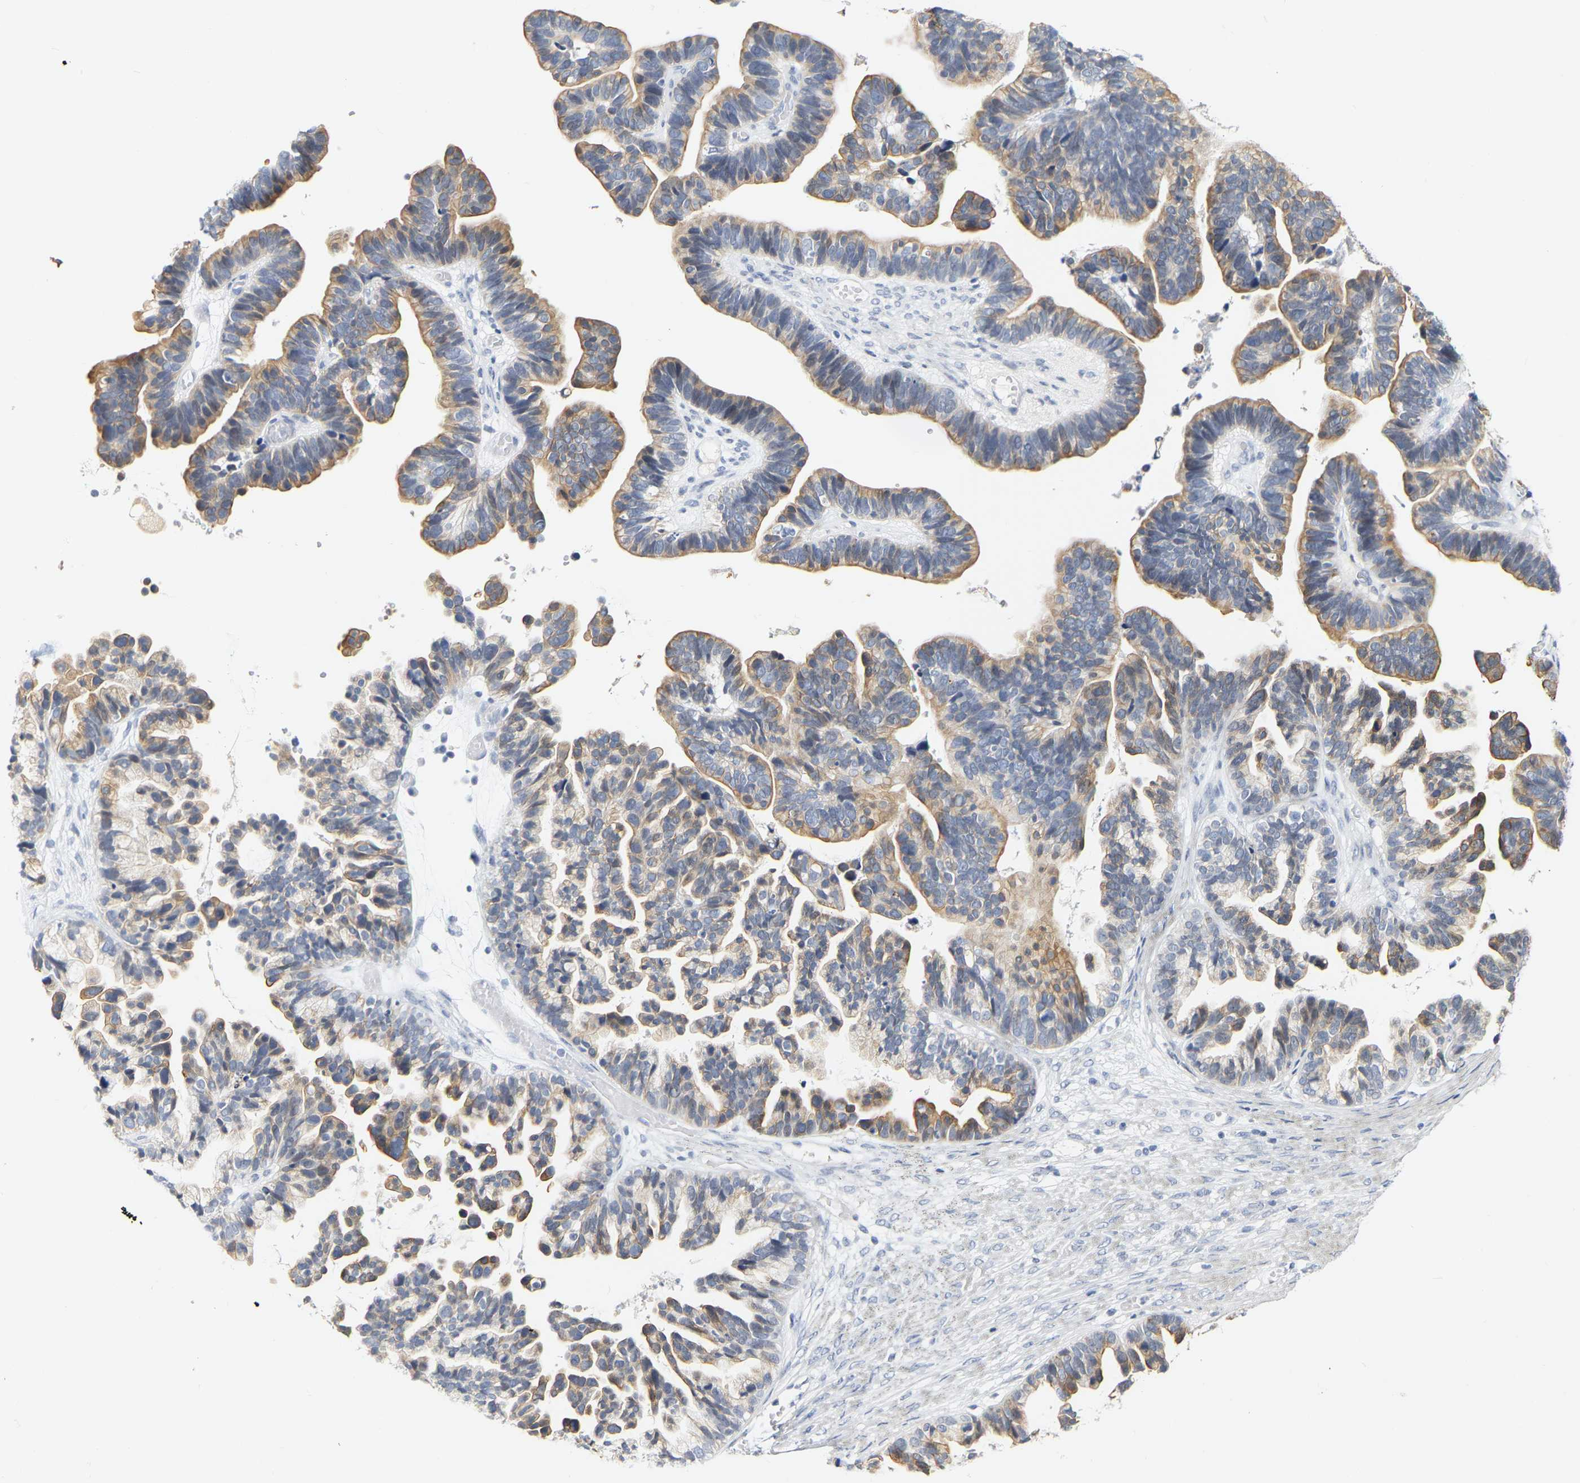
{"staining": {"intensity": "moderate", "quantity": ">75%", "location": "cytoplasmic/membranous"}, "tissue": "ovarian cancer", "cell_type": "Tumor cells", "image_type": "cancer", "snomed": [{"axis": "morphology", "description": "Cystadenocarcinoma, serous, NOS"}, {"axis": "topography", "description": "Ovary"}], "caption": "Protein expression analysis of ovarian cancer (serous cystadenocarcinoma) demonstrates moderate cytoplasmic/membranous expression in approximately >75% of tumor cells.", "gene": "KRT76", "patient": {"sex": "female", "age": 56}}